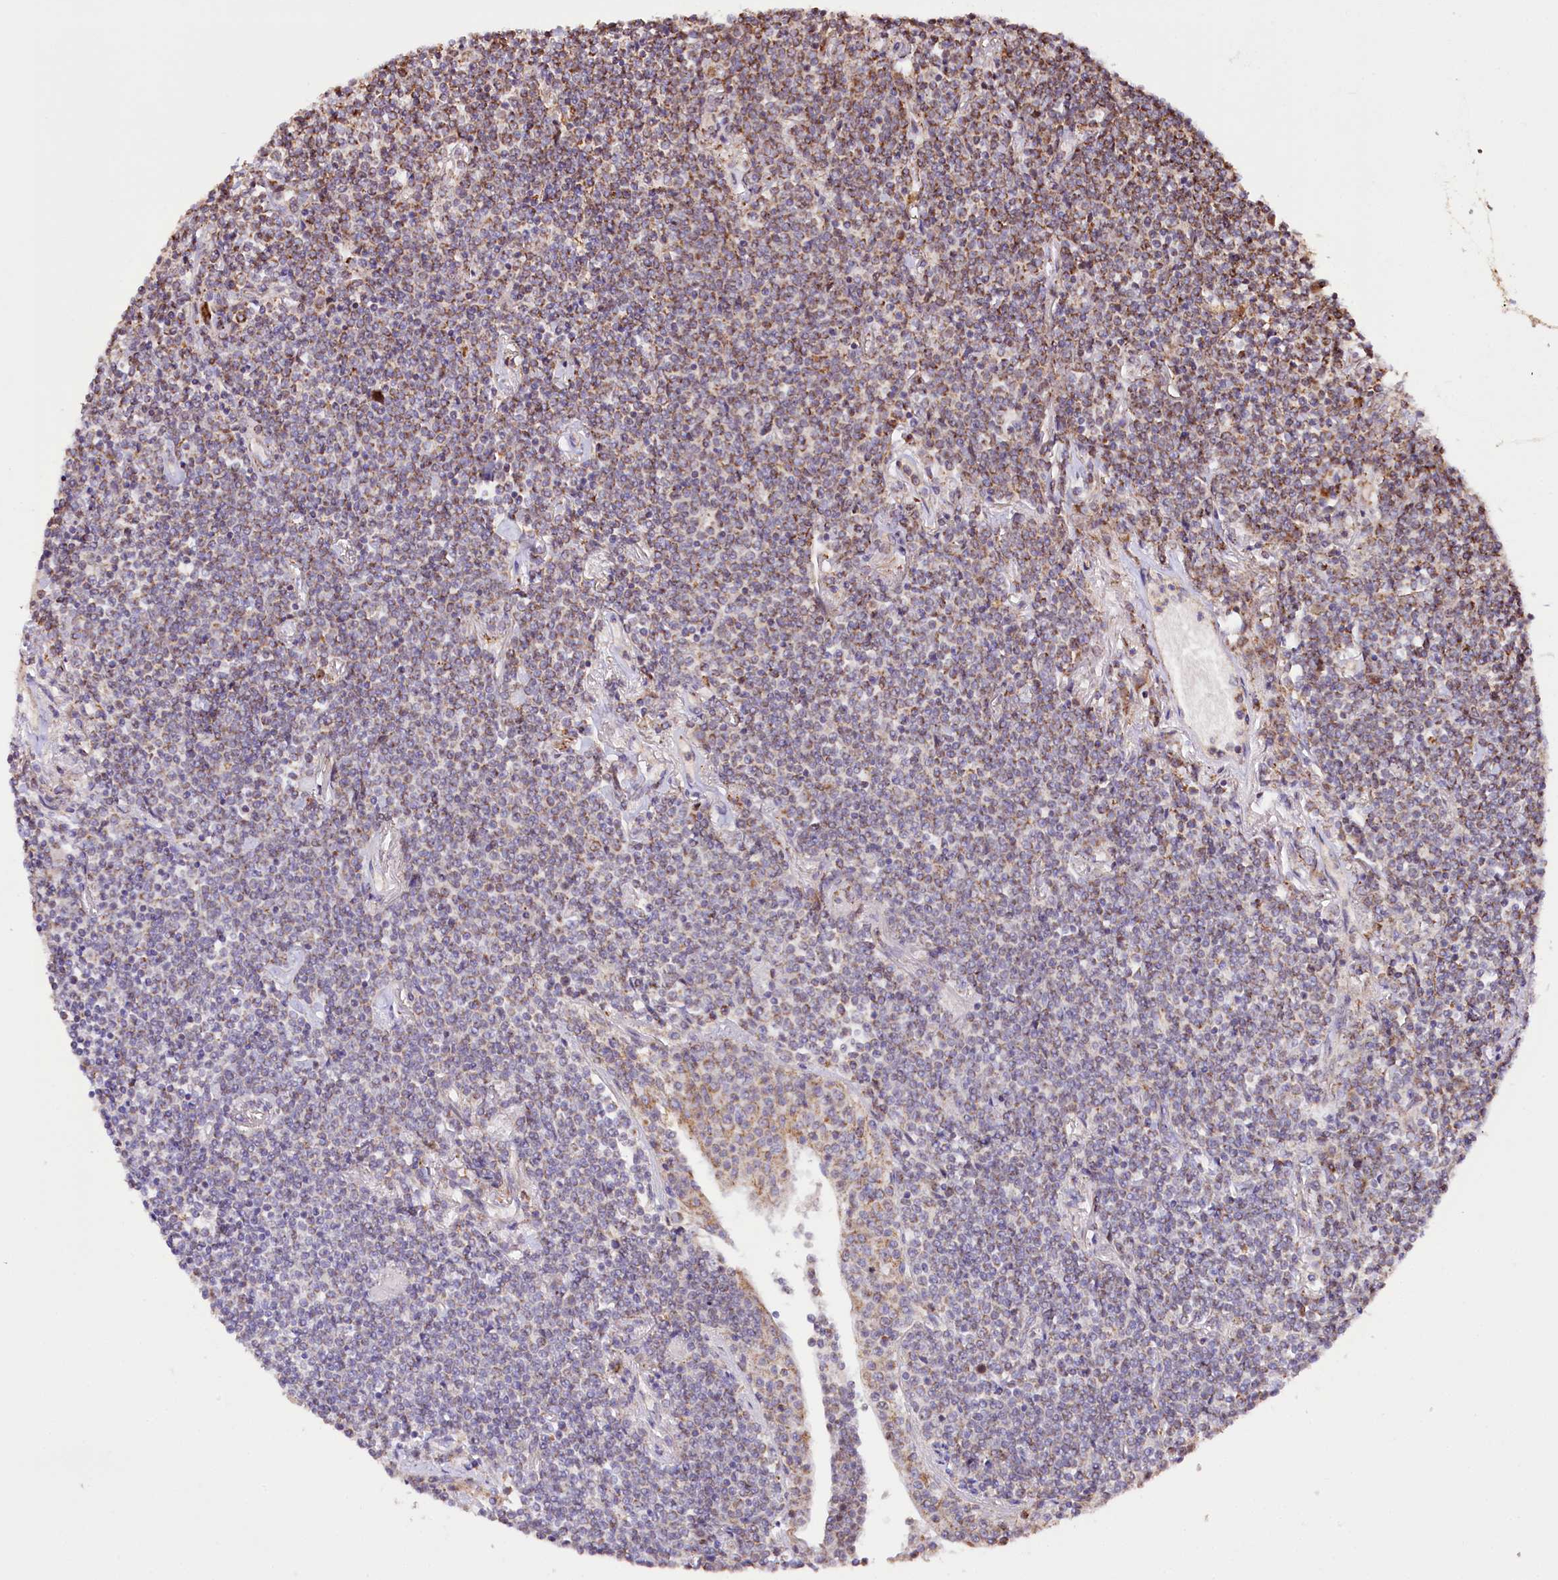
{"staining": {"intensity": "moderate", "quantity": "25%-75%", "location": "cytoplasmic/membranous"}, "tissue": "lymphoma", "cell_type": "Tumor cells", "image_type": "cancer", "snomed": [{"axis": "morphology", "description": "Malignant lymphoma, non-Hodgkin's type, Low grade"}, {"axis": "topography", "description": "Lung"}], "caption": "The photomicrograph demonstrates staining of lymphoma, revealing moderate cytoplasmic/membranous protein expression (brown color) within tumor cells.", "gene": "ST7", "patient": {"sex": "female", "age": 71}}